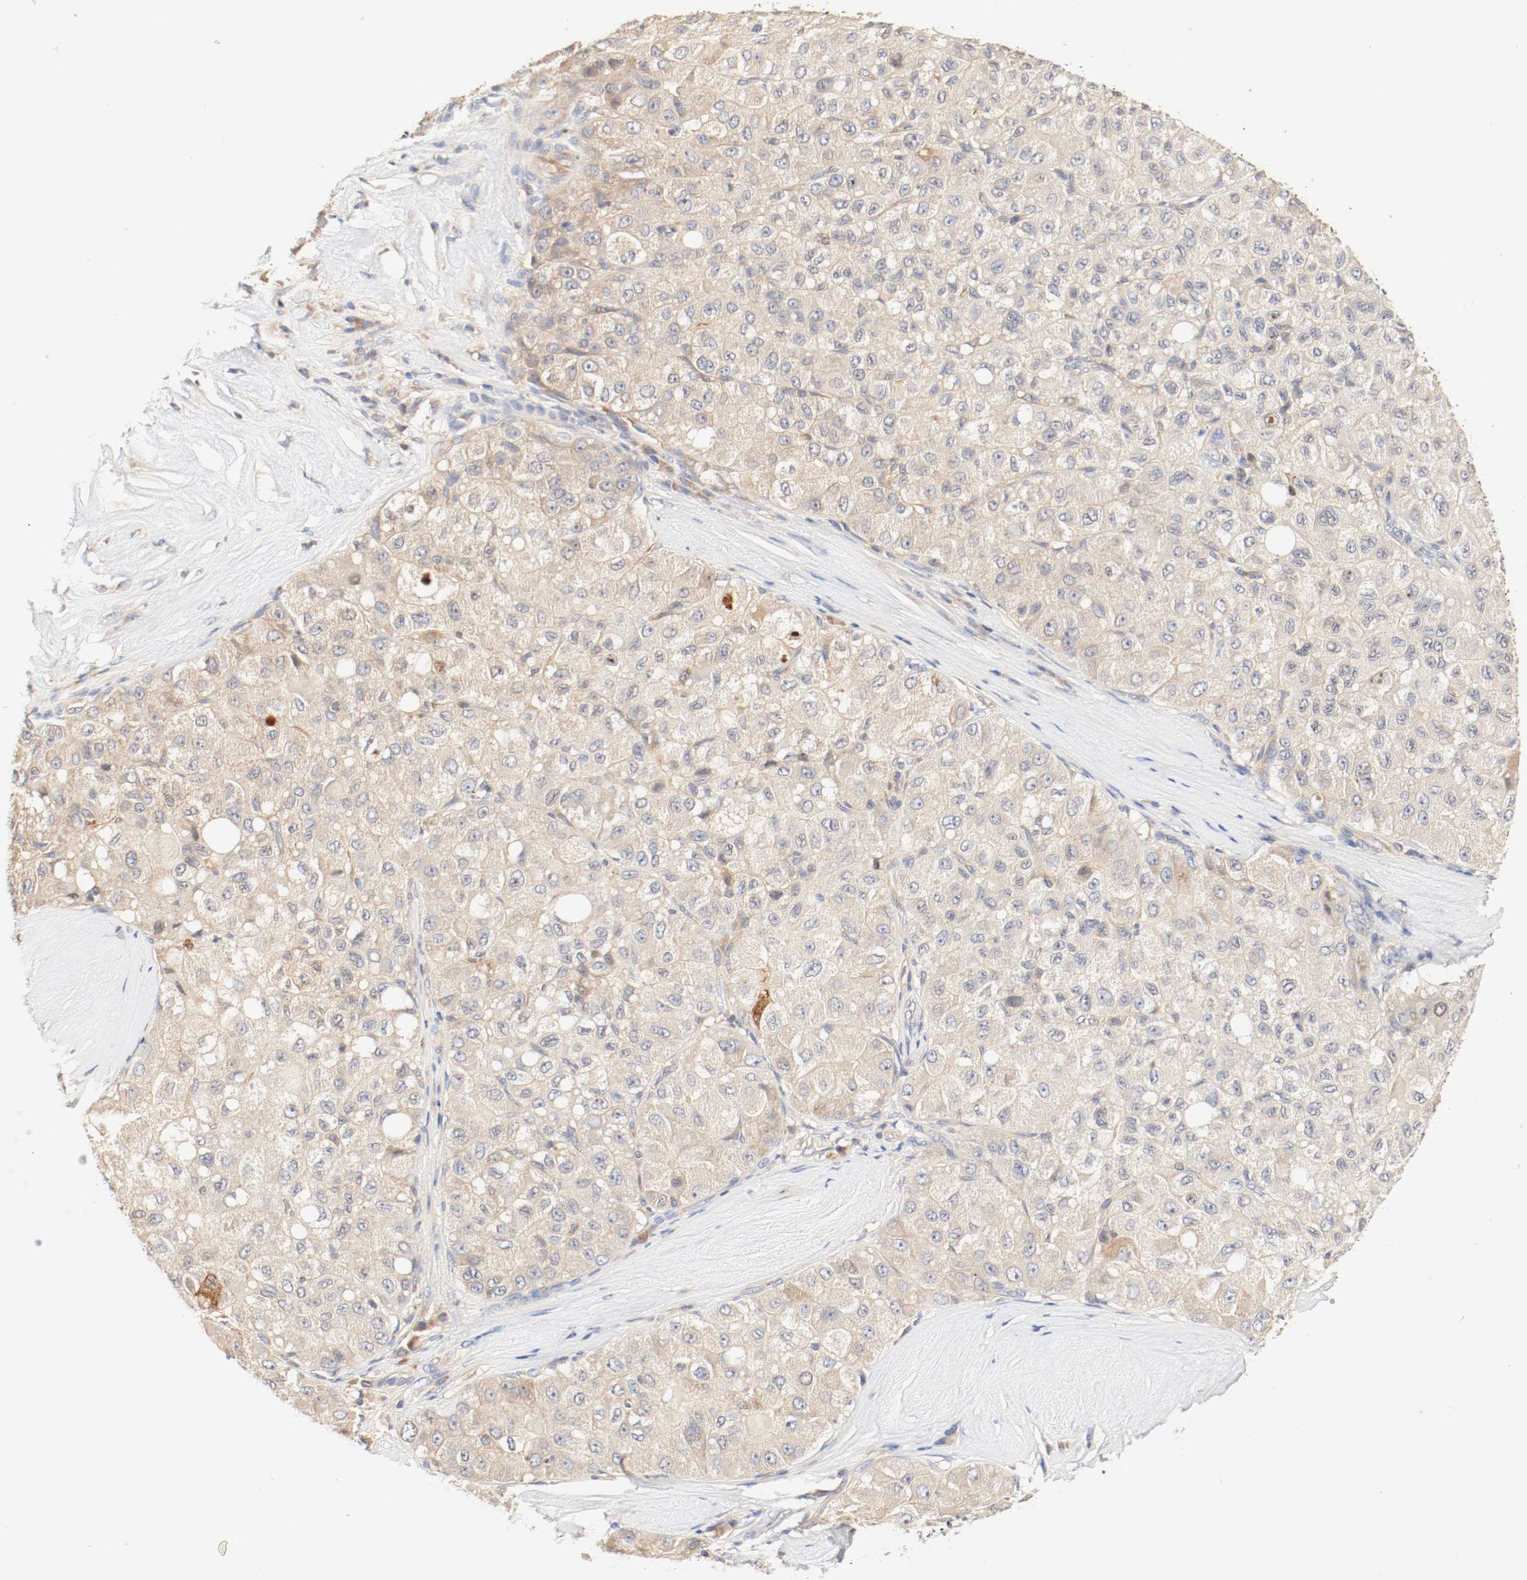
{"staining": {"intensity": "moderate", "quantity": ">75%", "location": "cytoplasmic/membranous"}, "tissue": "liver cancer", "cell_type": "Tumor cells", "image_type": "cancer", "snomed": [{"axis": "morphology", "description": "Carcinoma, Hepatocellular, NOS"}, {"axis": "topography", "description": "Liver"}], "caption": "Hepatocellular carcinoma (liver) tissue displays moderate cytoplasmic/membranous expression in about >75% of tumor cells, visualized by immunohistochemistry.", "gene": "GIT1", "patient": {"sex": "male", "age": 80}}